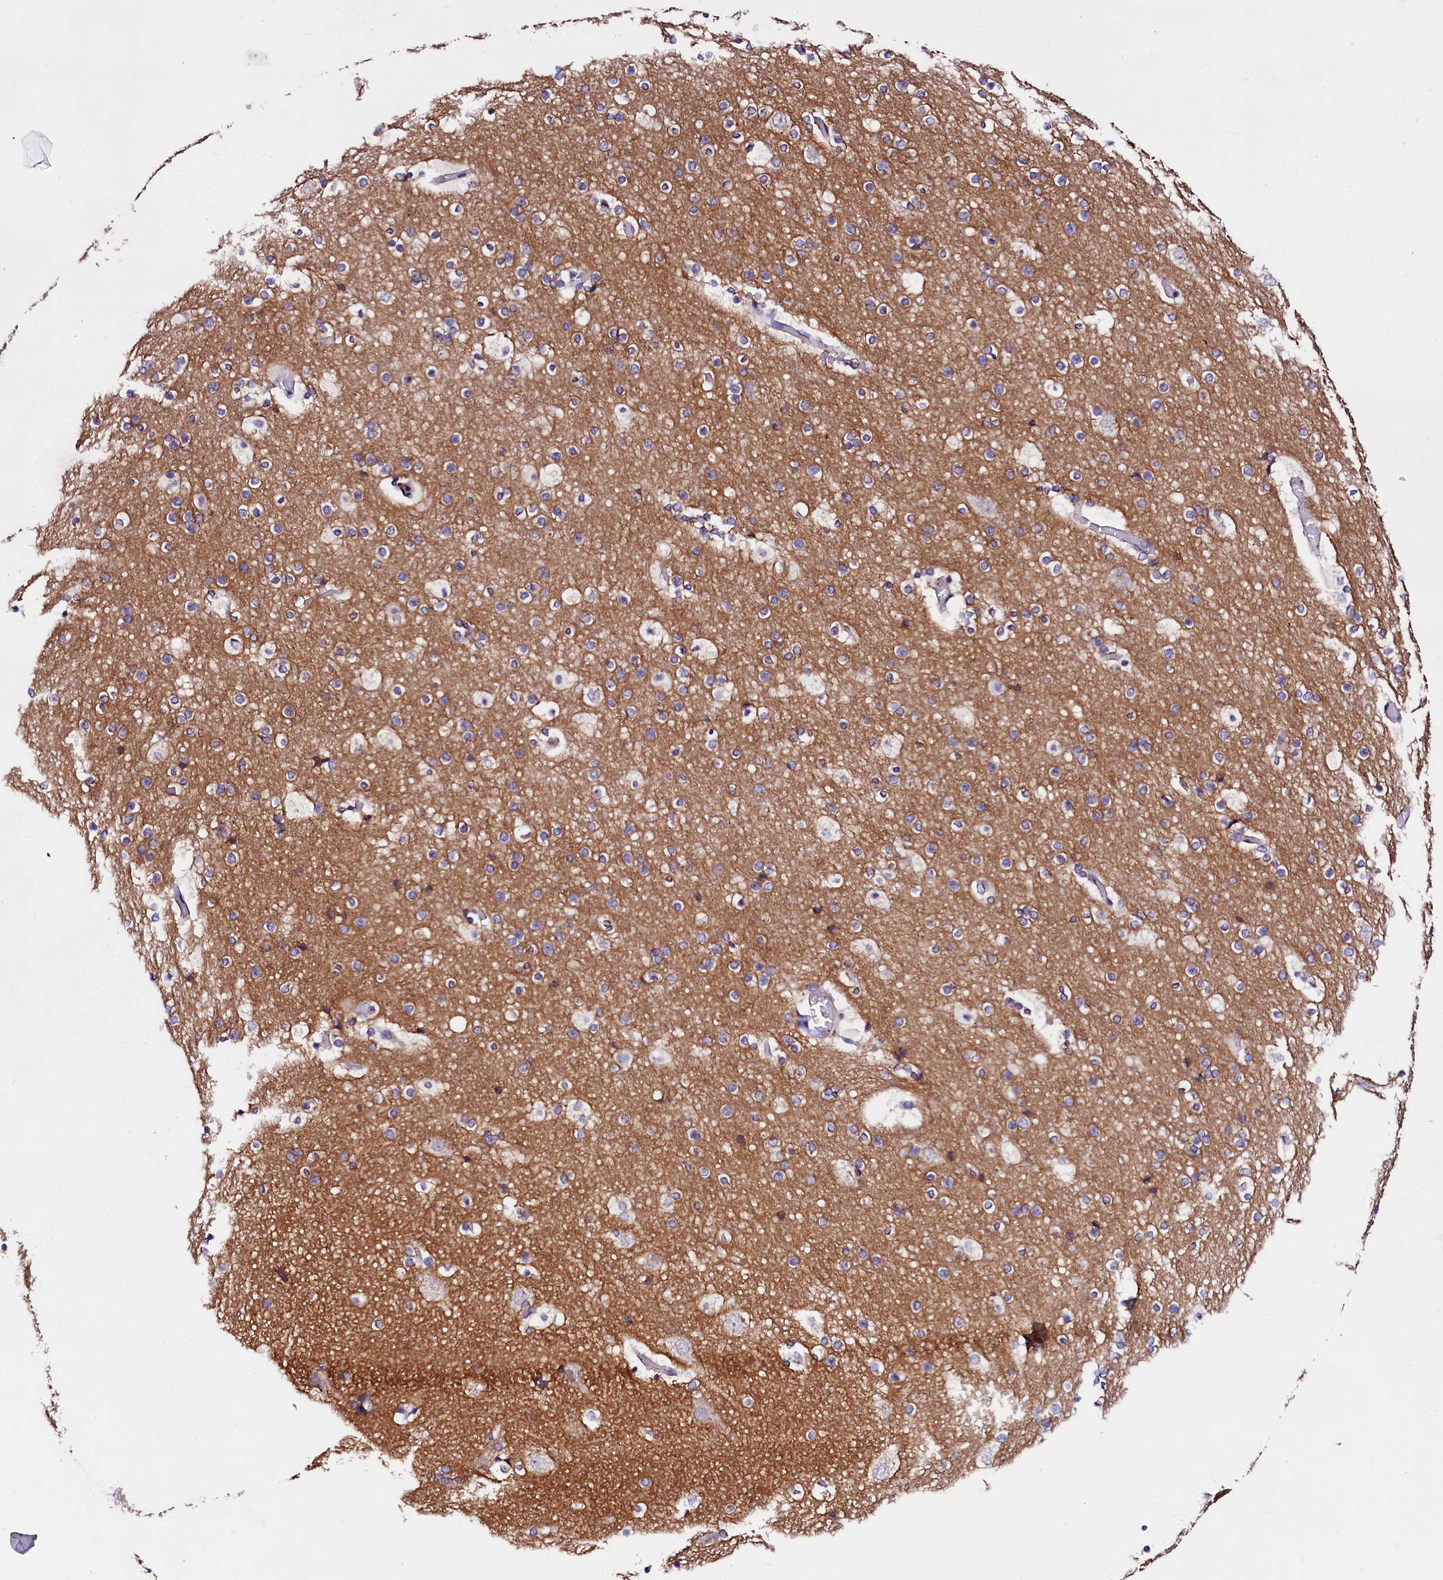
{"staining": {"intensity": "negative", "quantity": "none", "location": "none"}, "tissue": "cerebral cortex", "cell_type": "Endothelial cells", "image_type": "normal", "snomed": [{"axis": "morphology", "description": "Normal tissue, NOS"}, {"axis": "topography", "description": "Cerebral cortex"}], "caption": "DAB (3,3'-diaminobenzidine) immunohistochemical staining of normal cerebral cortex exhibits no significant staining in endothelial cells. (Stains: DAB (3,3'-diaminobenzidine) immunohistochemistry with hematoxylin counter stain, Microscopy: brightfield microscopy at high magnification).", "gene": "NALF1", "patient": {"sex": "male", "age": 57}}